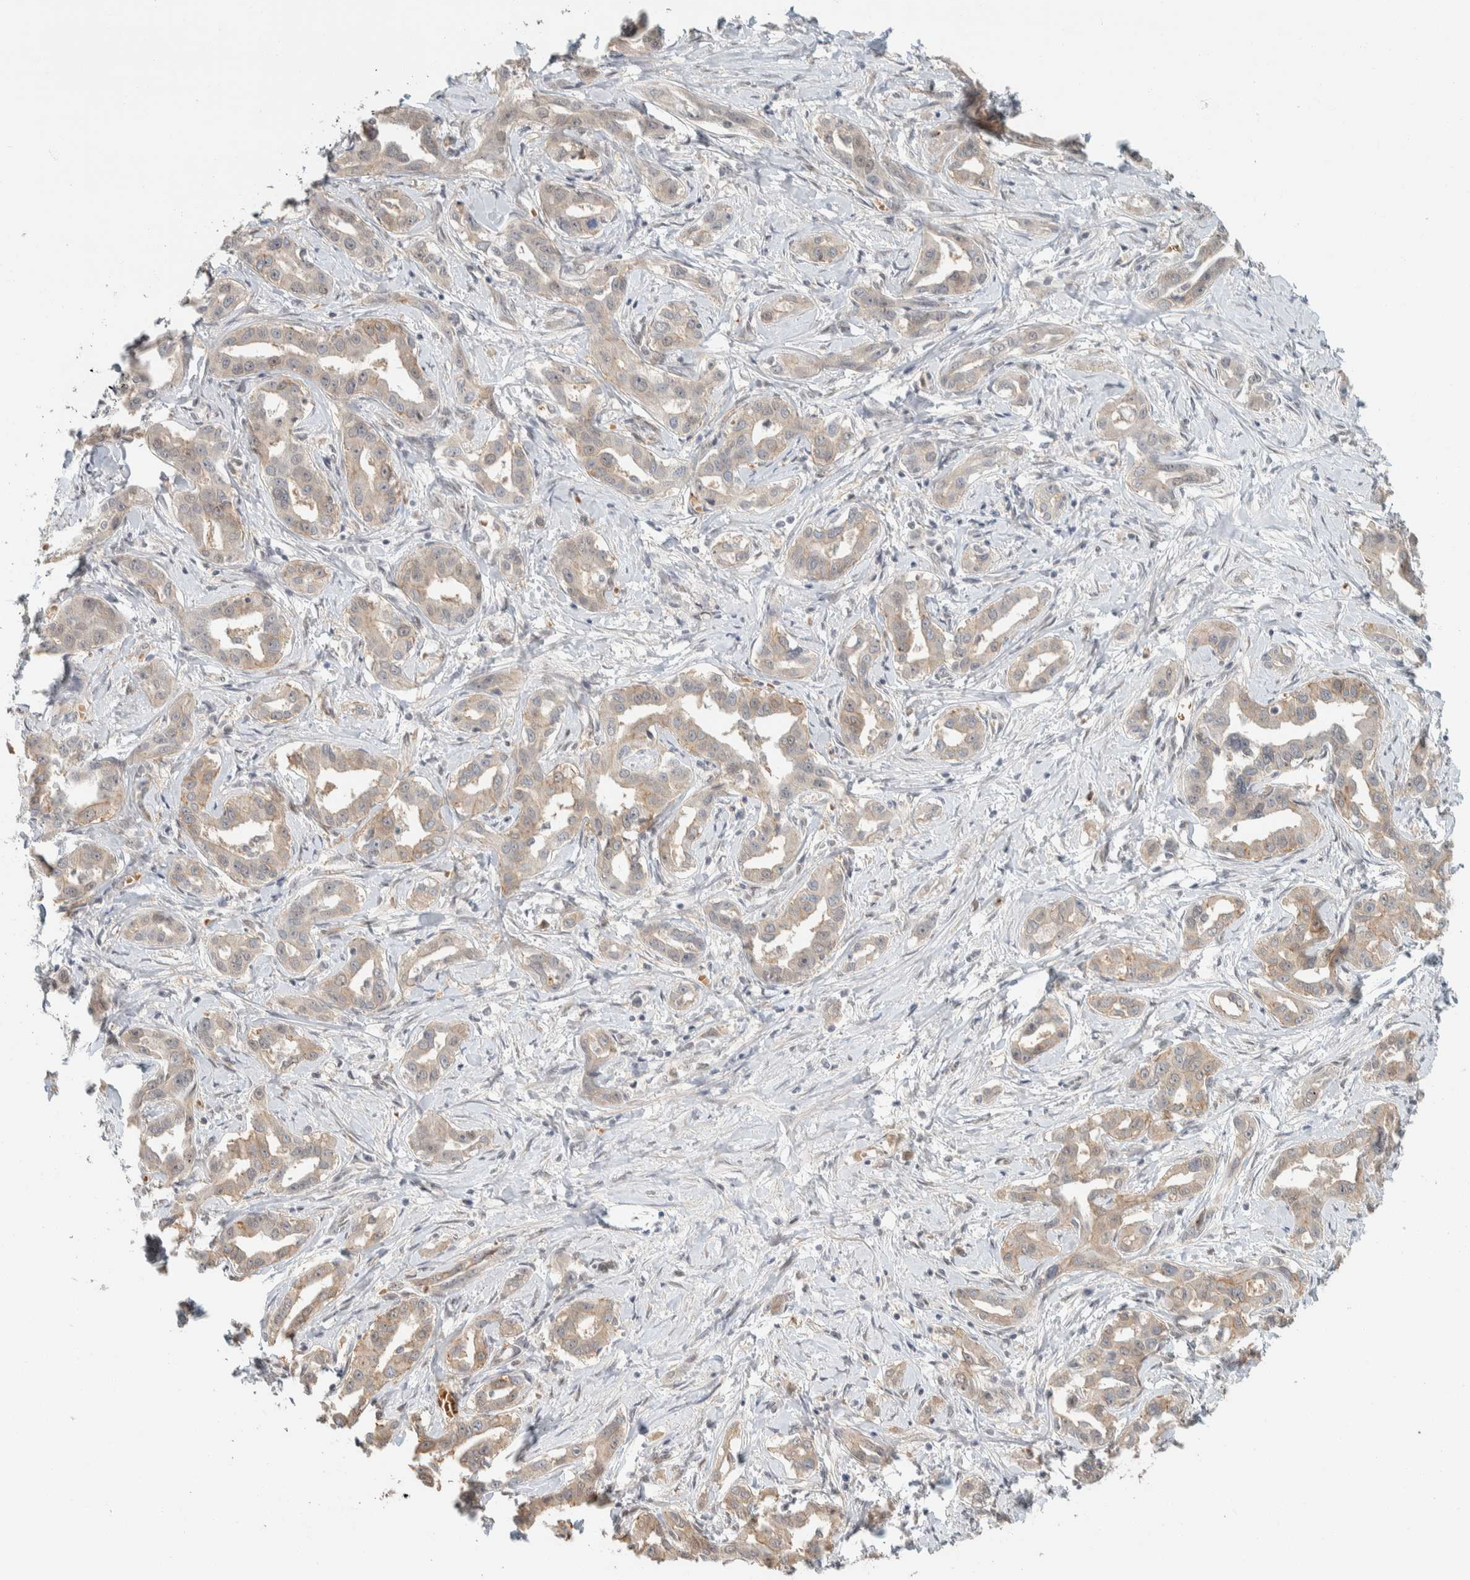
{"staining": {"intensity": "weak", "quantity": ">75%", "location": "cytoplasmic/membranous"}, "tissue": "liver cancer", "cell_type": "Tumor cells", "image_type": "cancer", "snomed": [{"axis": "morphology", "description": "Cholangiocarcinoma"}, {"axis": "topography", "description": "Liver"}], "caption": "Tumor cells reveal weak cytoplasmic/membranous staining in approximately >75% of cells in cholangiocarcinoma (liver).", "gene": "ZBTB2", "patient": {"sex": "male", "age": 59}}